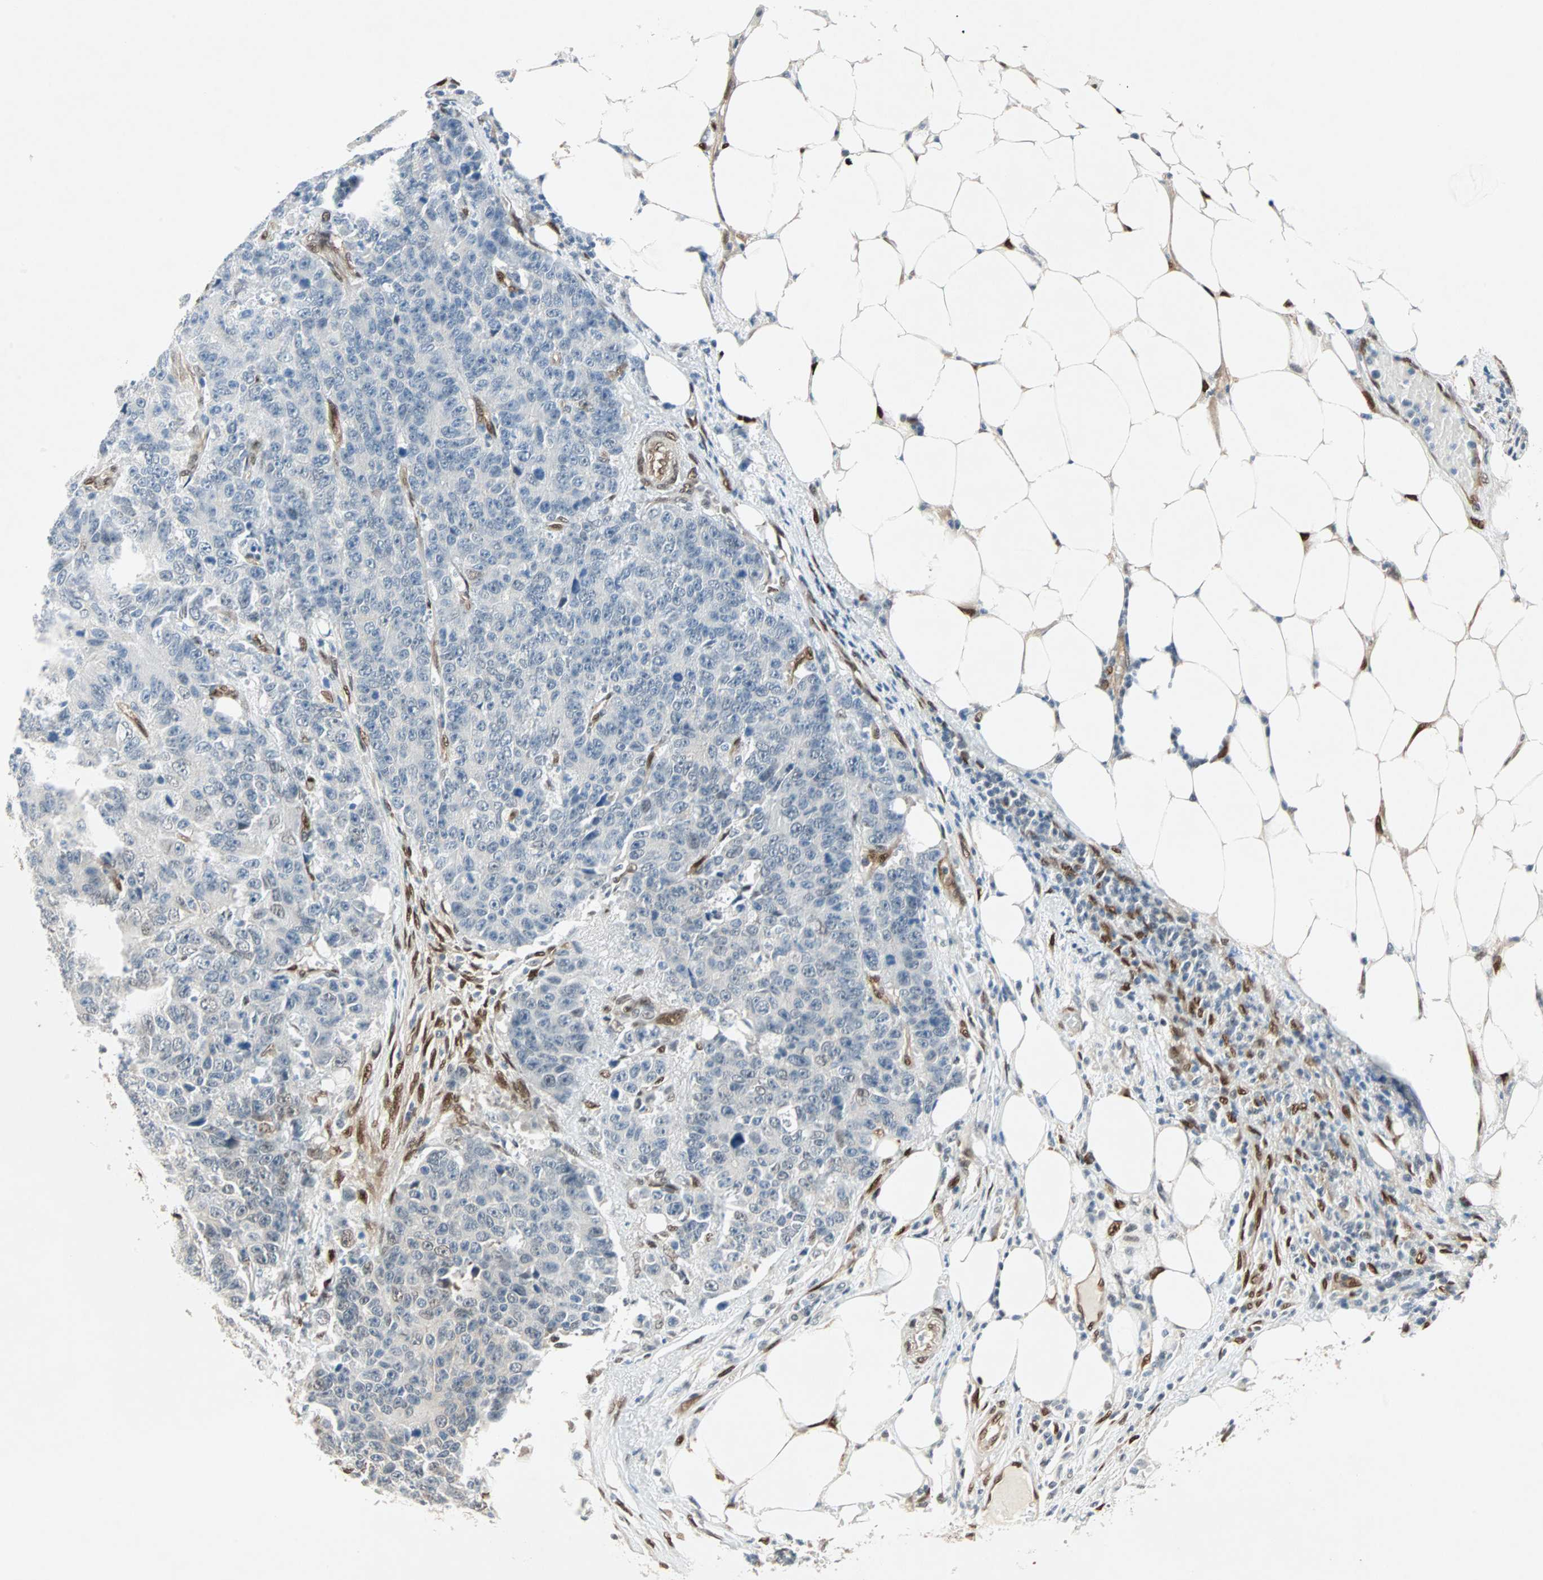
{"staining": {"intensity": "moderate", "quantity": "<25%", "location": "nuclear"}, "tissue": "colorectal cancer", "cell_type": "Tumor cells", "image_type": "cancer", "snomed": [{"axis": "morphology", "description": "Adenocarcinoma, NOS"}, {"axis": "topography", "description": "Colon"}], "caption": "Protein staining exhibits moderate nuclear positivity in about <25% of tumor cells in adenocarcinoma (colorectal).", "gene": "WWTR1", "patient": {"sex": "female", "age": 86}}